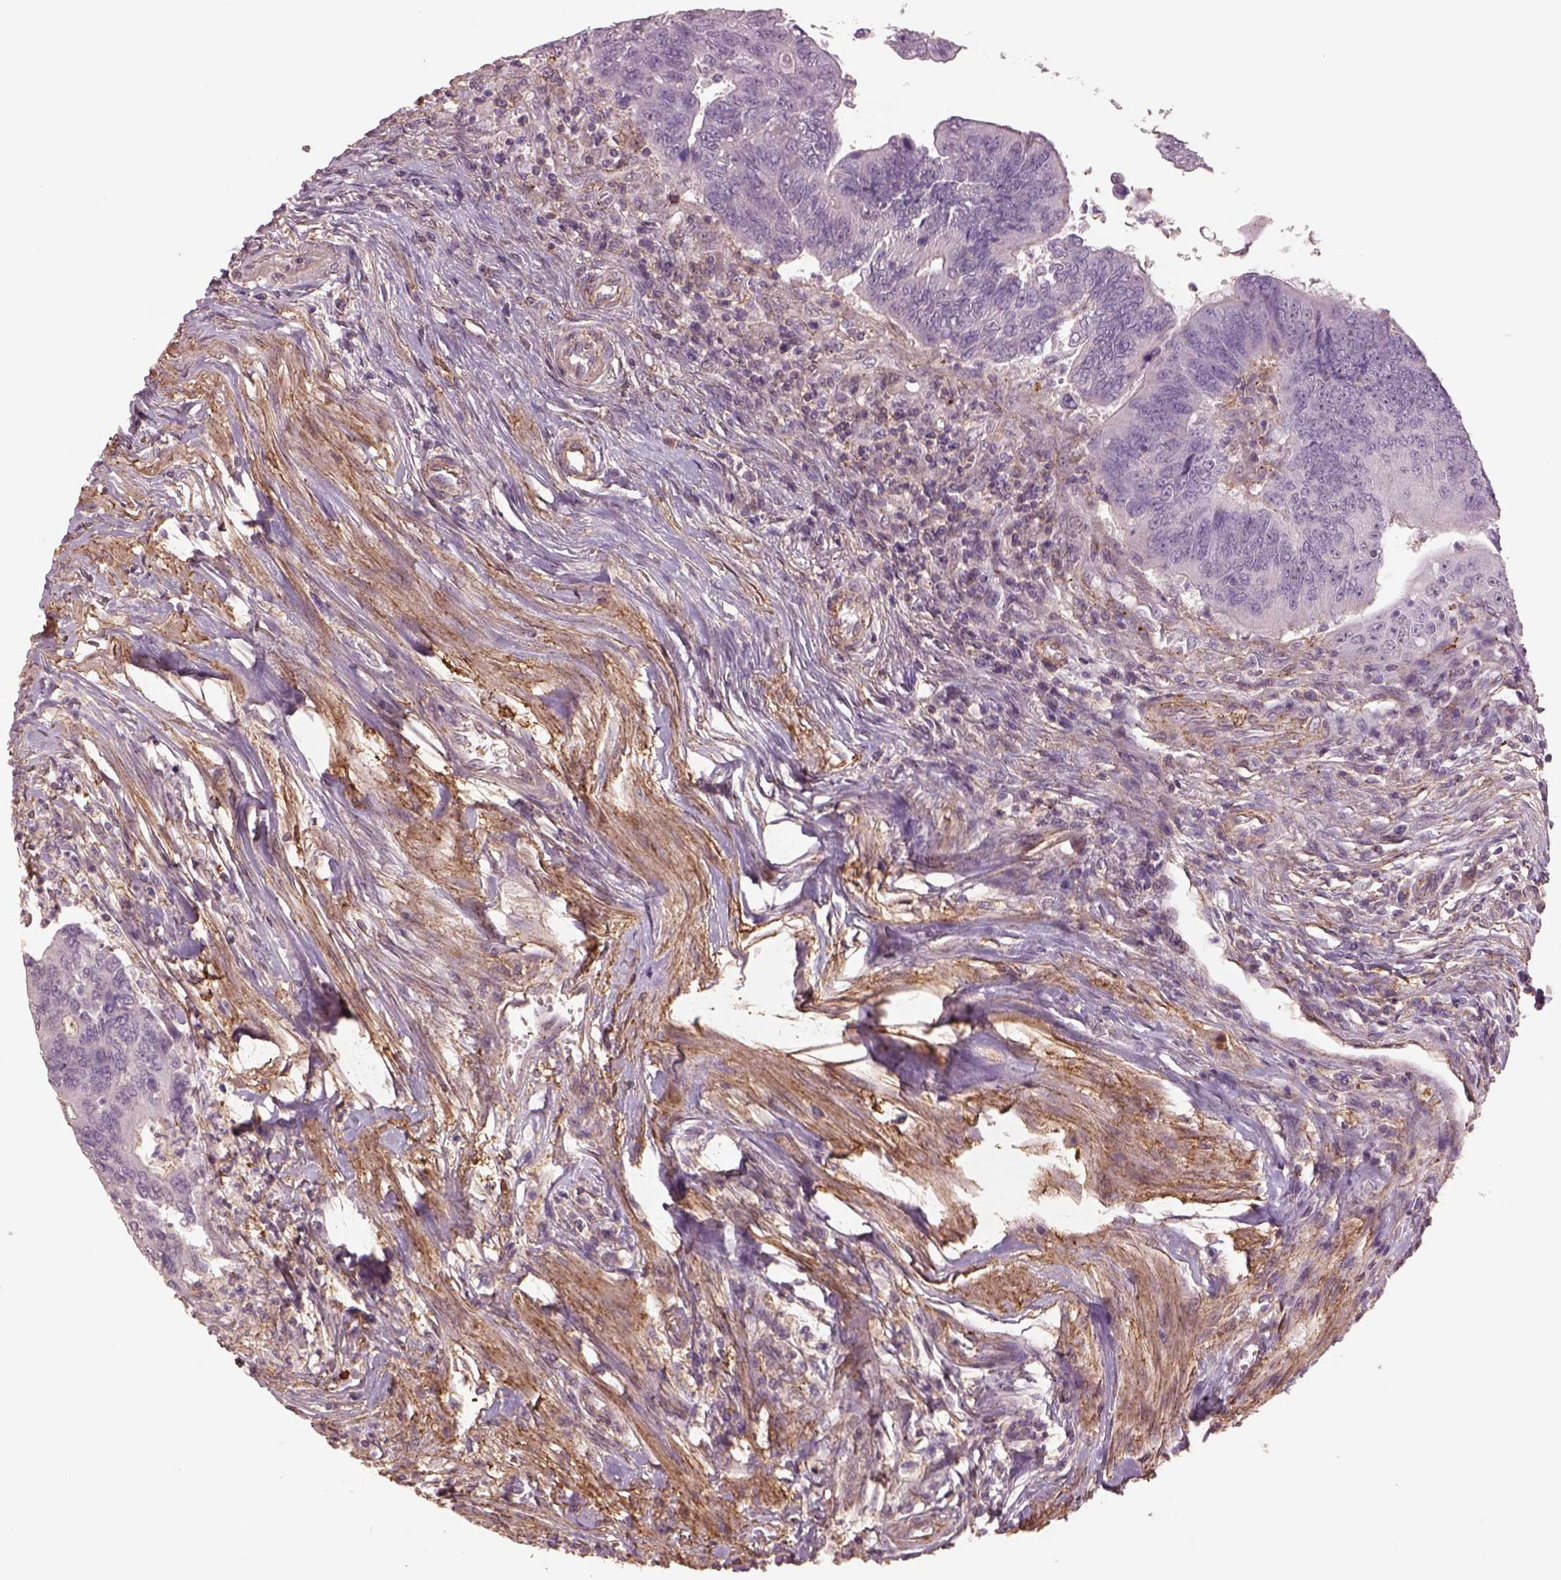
{"staining": {"intensity": "negative", "quantity": "none", "location": "none"}, "tissue": "colorectal cancer", "cell_type": "Tumor cells", "image_type": "cancer", "snomed": [{"axis": "morphology", "description": "Adenocarcinoma, NOS"}, {"axis": "topography", "description": "Colon"}], "caption": "A histopathology image of colorectal cancer (adenocarcinoma) stained for a protein reveals no brown staining in tumor cells.", "gene": "LIN7A", "patient": {"sex": "female", "age": 67}}